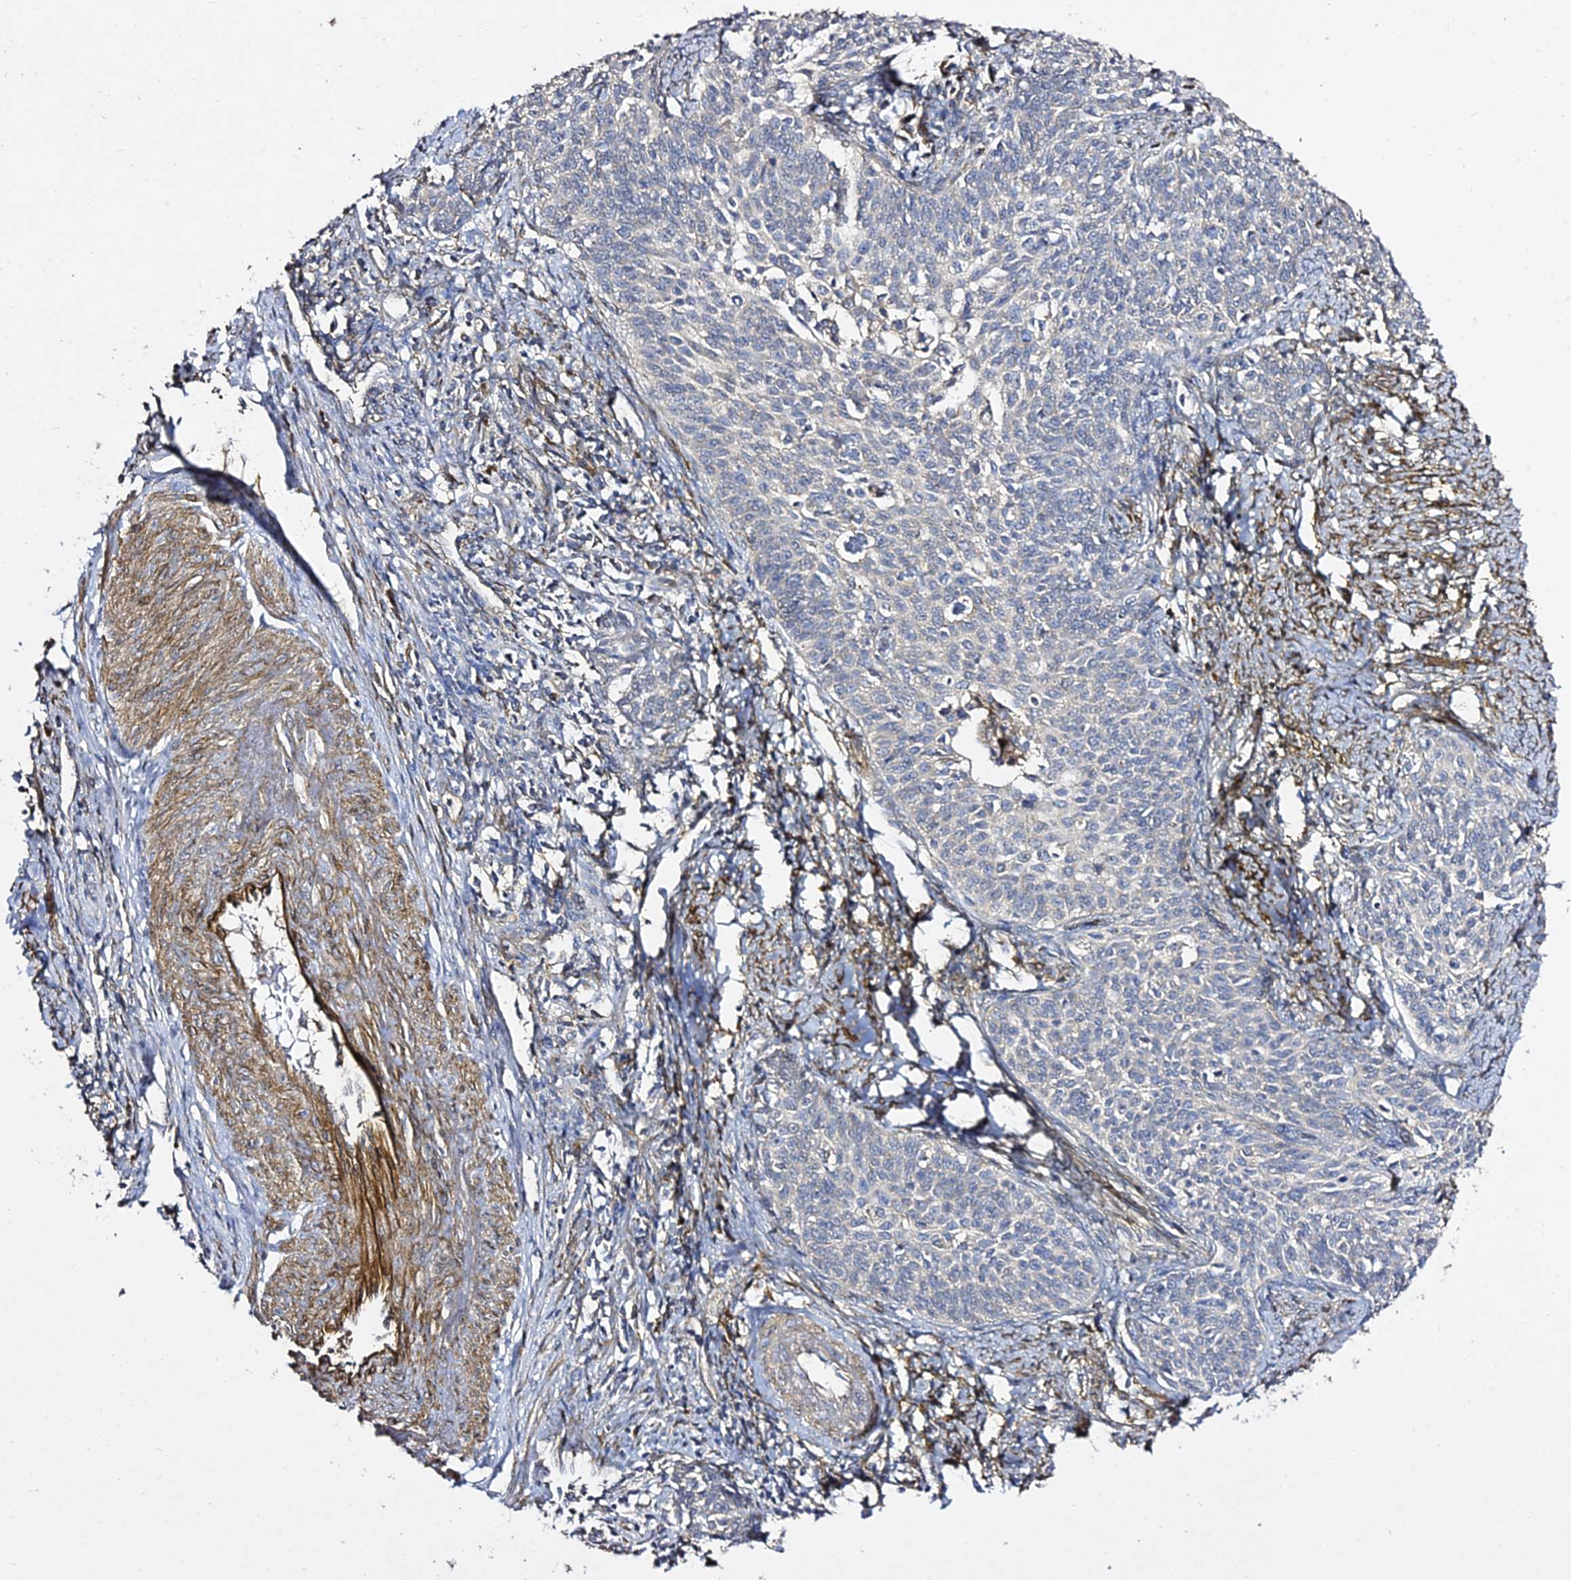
{"staining": {"intensity": "negative", "quantity": "none", "location": "none"}, "tissue": "cervical cancer", "cell_type": "Tumor cells", "image_type": "cancer", "snomed": [{"axis": "morphology", "description": "Squamous cell carcinoma, NOS"}, {"axis": "topography", "description": "Cervix"}], "caption": "DAB (3,3'-diaminobenzidine) immunohistochemical staining of human cervical squamous cell carcinoma exhibits no significant expression in tumor cells. Brightfield microscopy of IHC stained with DAB (brown) and hematoxylin (blue), captured at high magnification.", "gene": "GRTP1", "patient": {"sex": "female", "age": 39}}